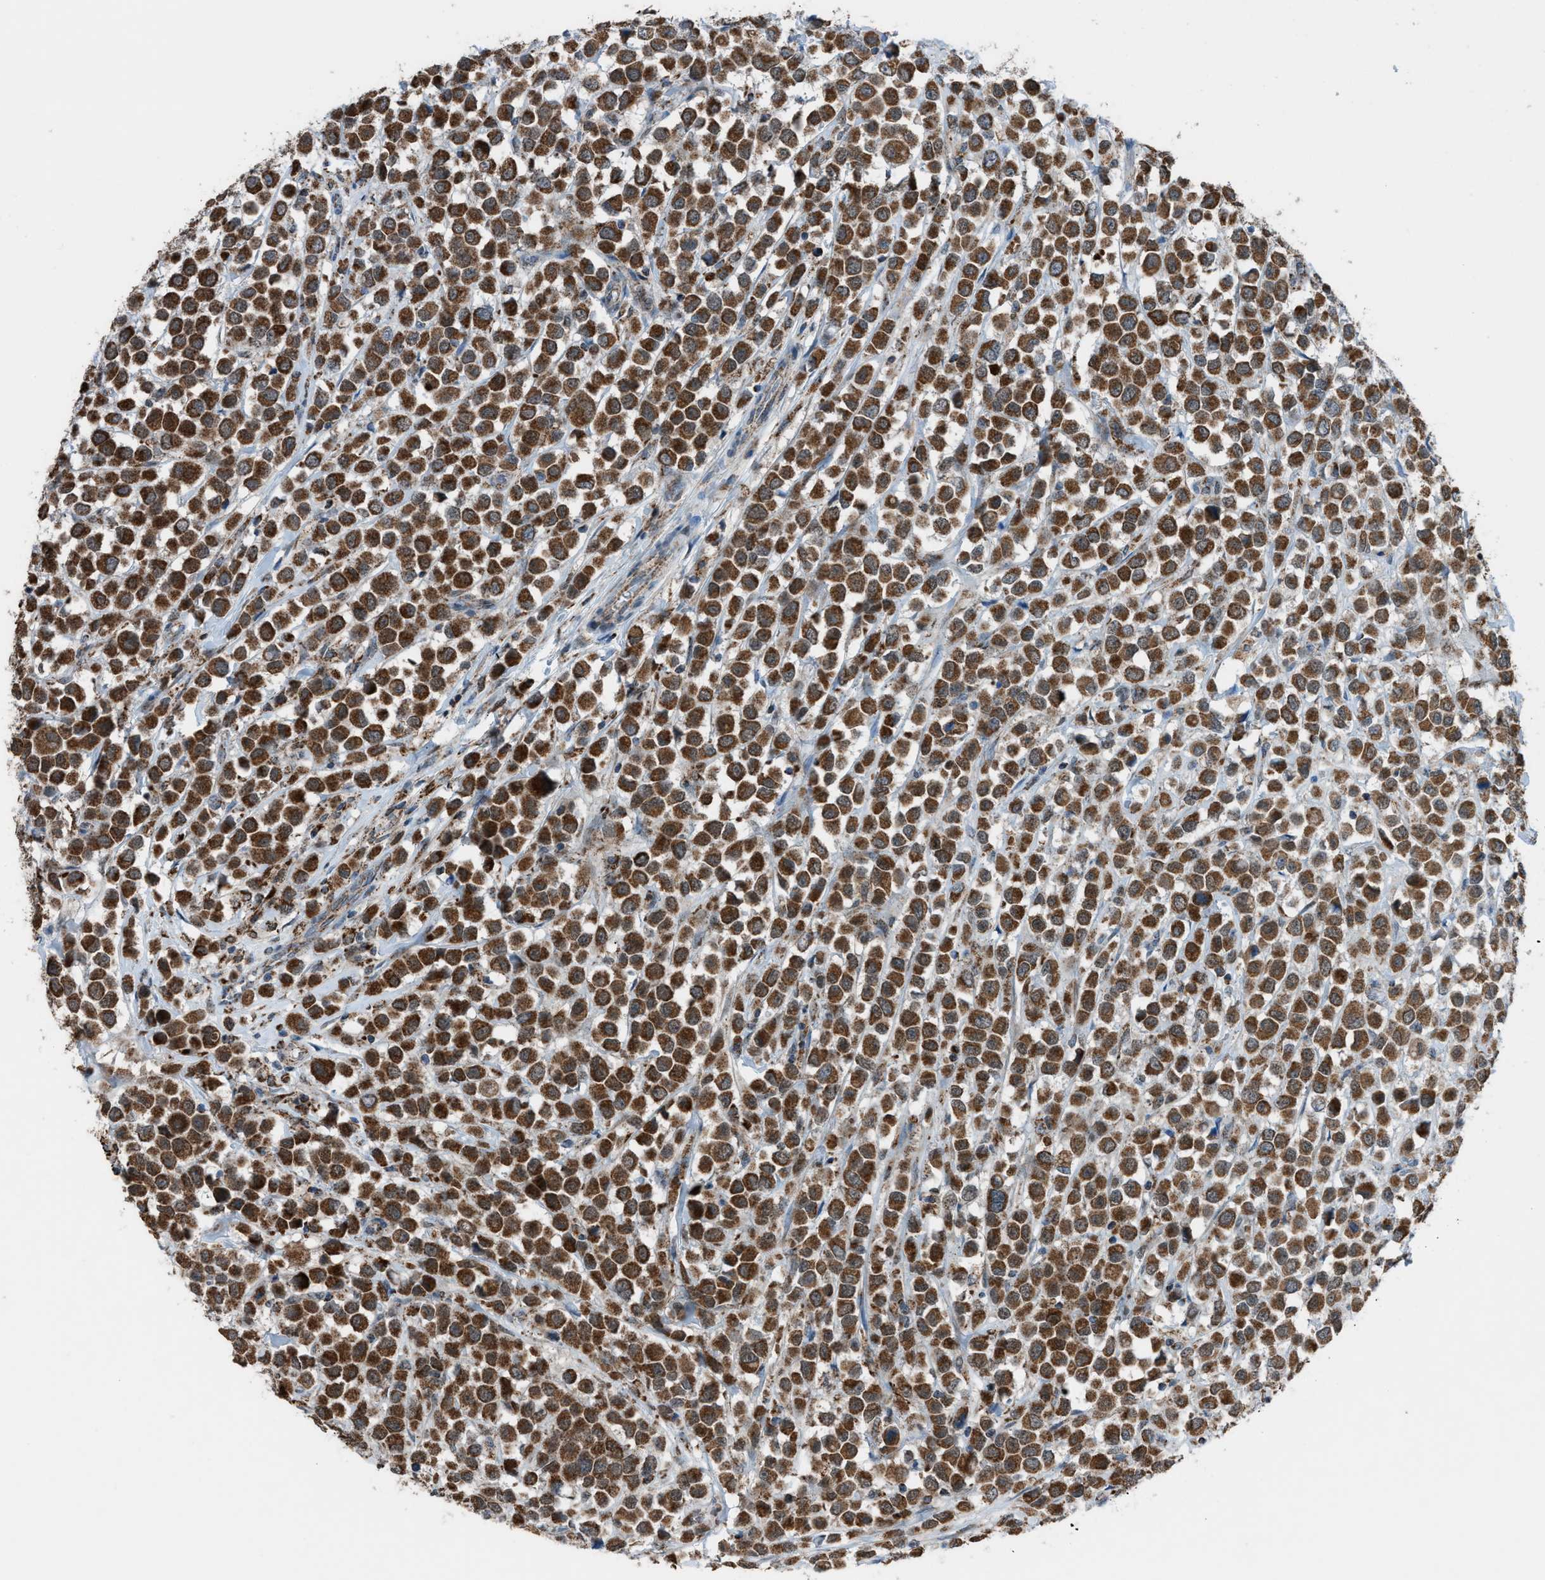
{"staining": {"intensity": "strong", "quantity": ">75%", "location": "cytoplasmic/membranous"}, "tissue": "breast cancer", "cell_type": "Tumor cells", "image_type": "cancer", "snomed": [{"axis": "morphology", "description": "Duct carcinoma"}, {"axis": "topography", "description": "Breast"}], "caption": "The immunohistochemical stain shows strong cytoplasmic/membranous staining in tumor cells of intraductal carcinoma (breast) tissue.", "gene": "SRM", "patient": {"sex": "female", "age": 61}}